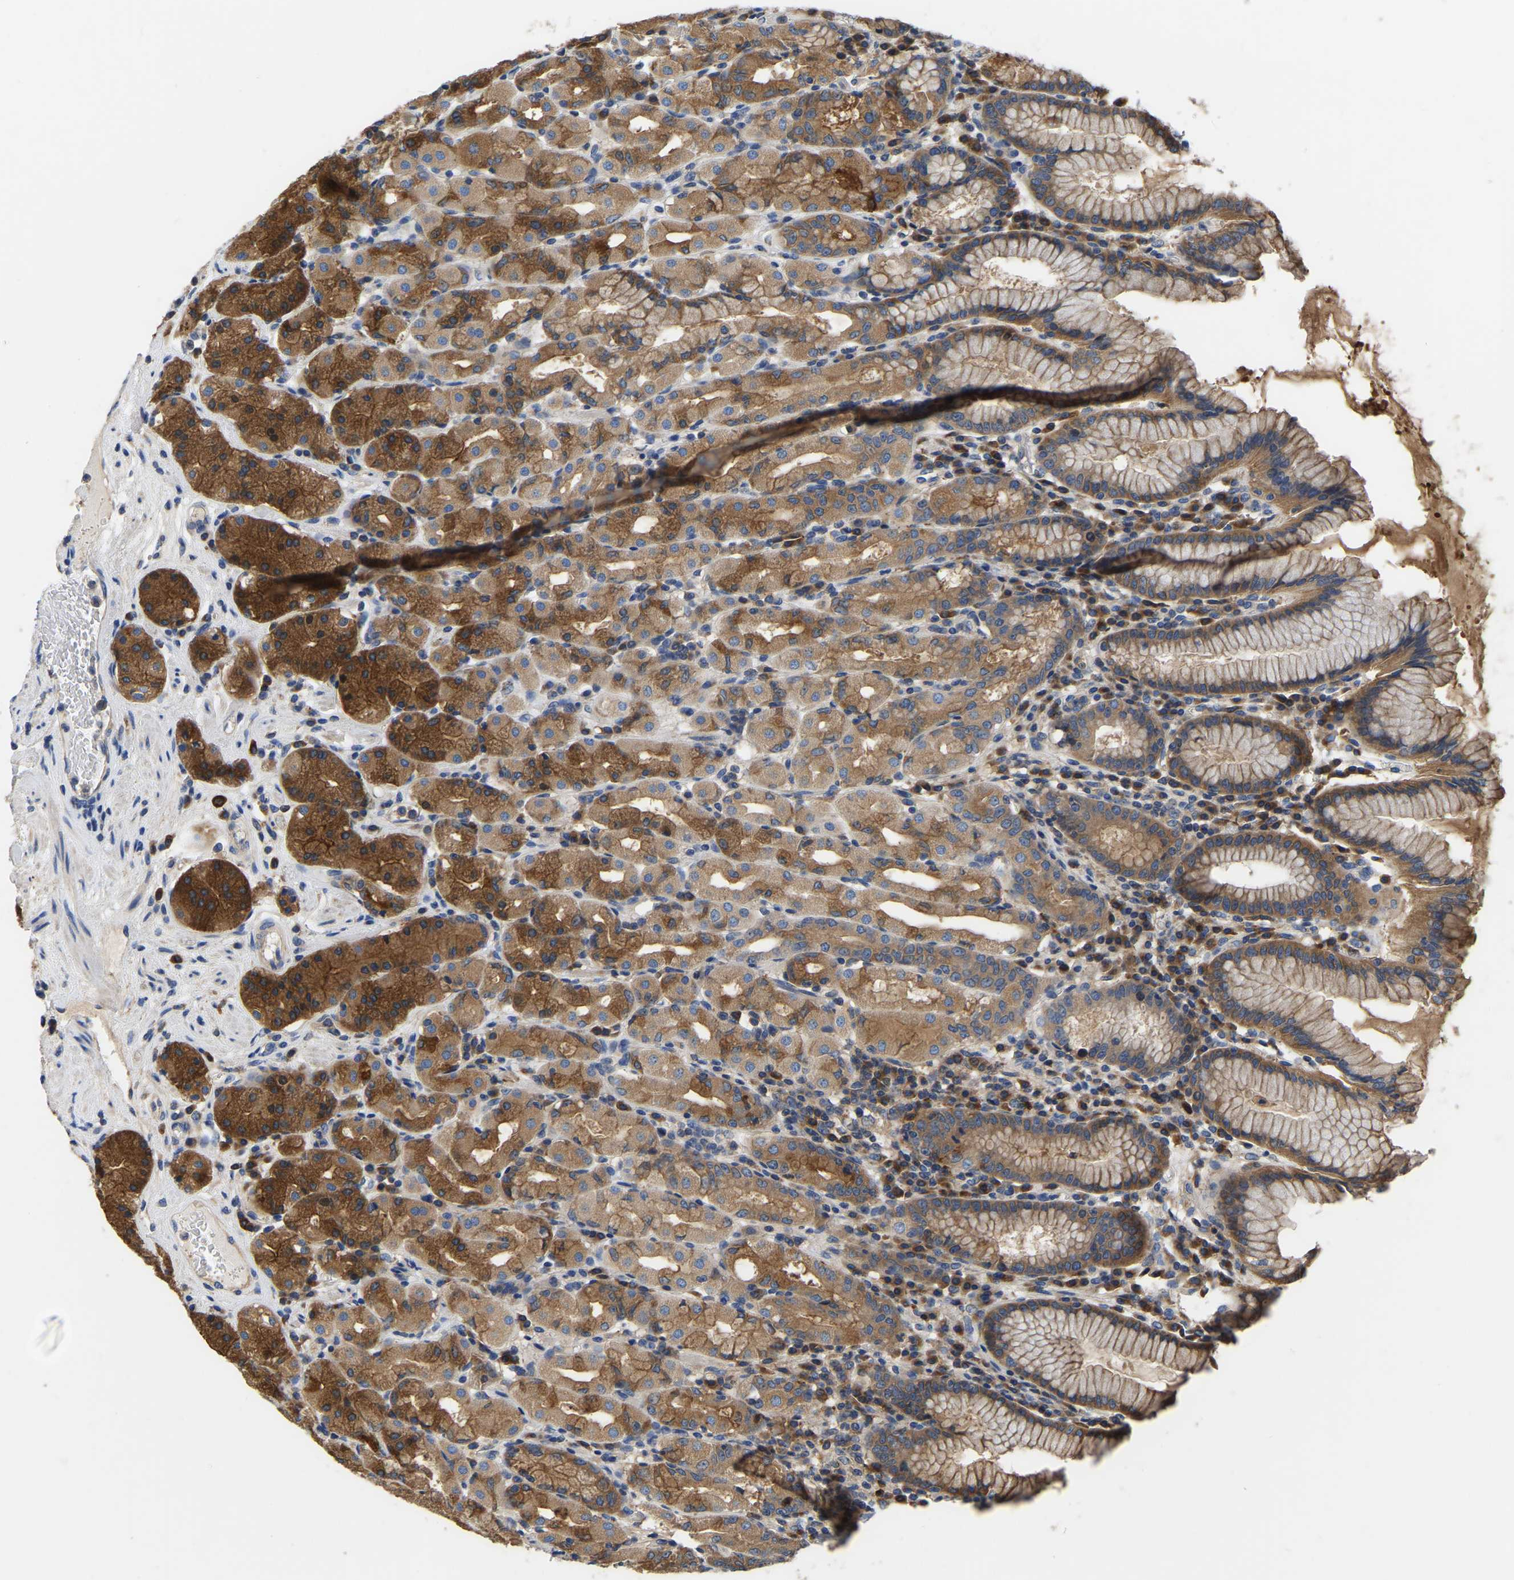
{"staining": {"intensity": "strong", "quantity": ">75%", "location": "cytoplasmic/membranous"}, "tissue": "stomach", "cell_type": "Glandular cells", "image_type": "normal", "snomed": [{"axis": "morphology", "description": "Normal tissue, NOS"}, {"axis": "topography", "description": "Stomach"}, {"axis": "topography", "description": "Stomach, lower"}], "caption": "The immunohistochemical stain shows strong cytoplasmic/membranous staining in glandular cells of unremarkable stomach.", "gene": "GARS1", "patient": {"sex": "female", "age": 56}}